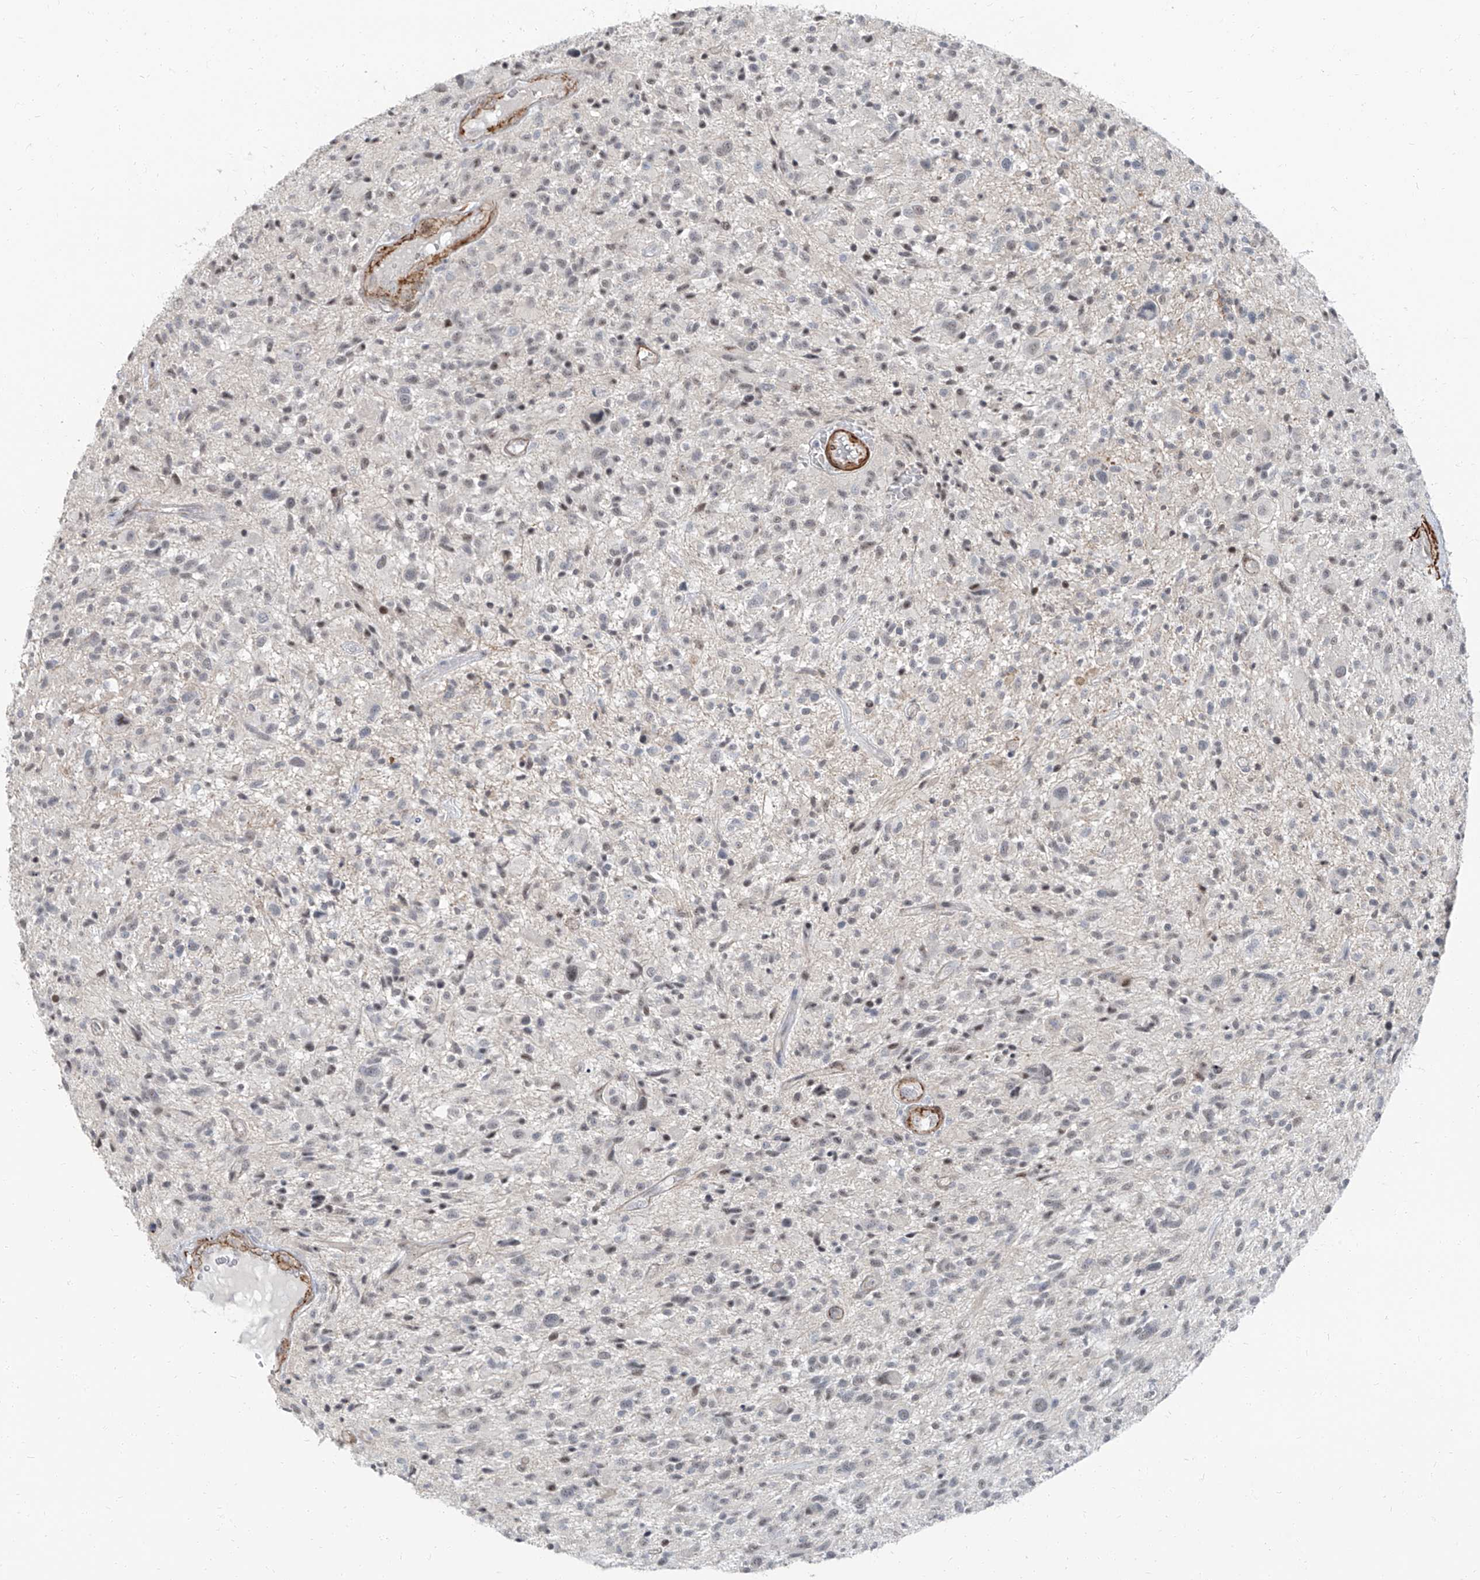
{"staining": {"intensity": "negative", "quantity": "none", "location": "none"}, "tissue": "glioma", "cell_type": "Tumor cells", "image_type": "cancer", "snomed": [{"axis": "morphology", "description": "Glioma, malignant, High grade"}, {"axis": "topography", "description": "Brain"}], "caption": "This histopathology image is of malignant glioma (high-grade) stained with IHC to label a protein in brown with the nuclei are counter-stained blue. There is no staining in tumor cells.", "gene": "TXLNB", "patient": {"sex": "male", "age": 47}}